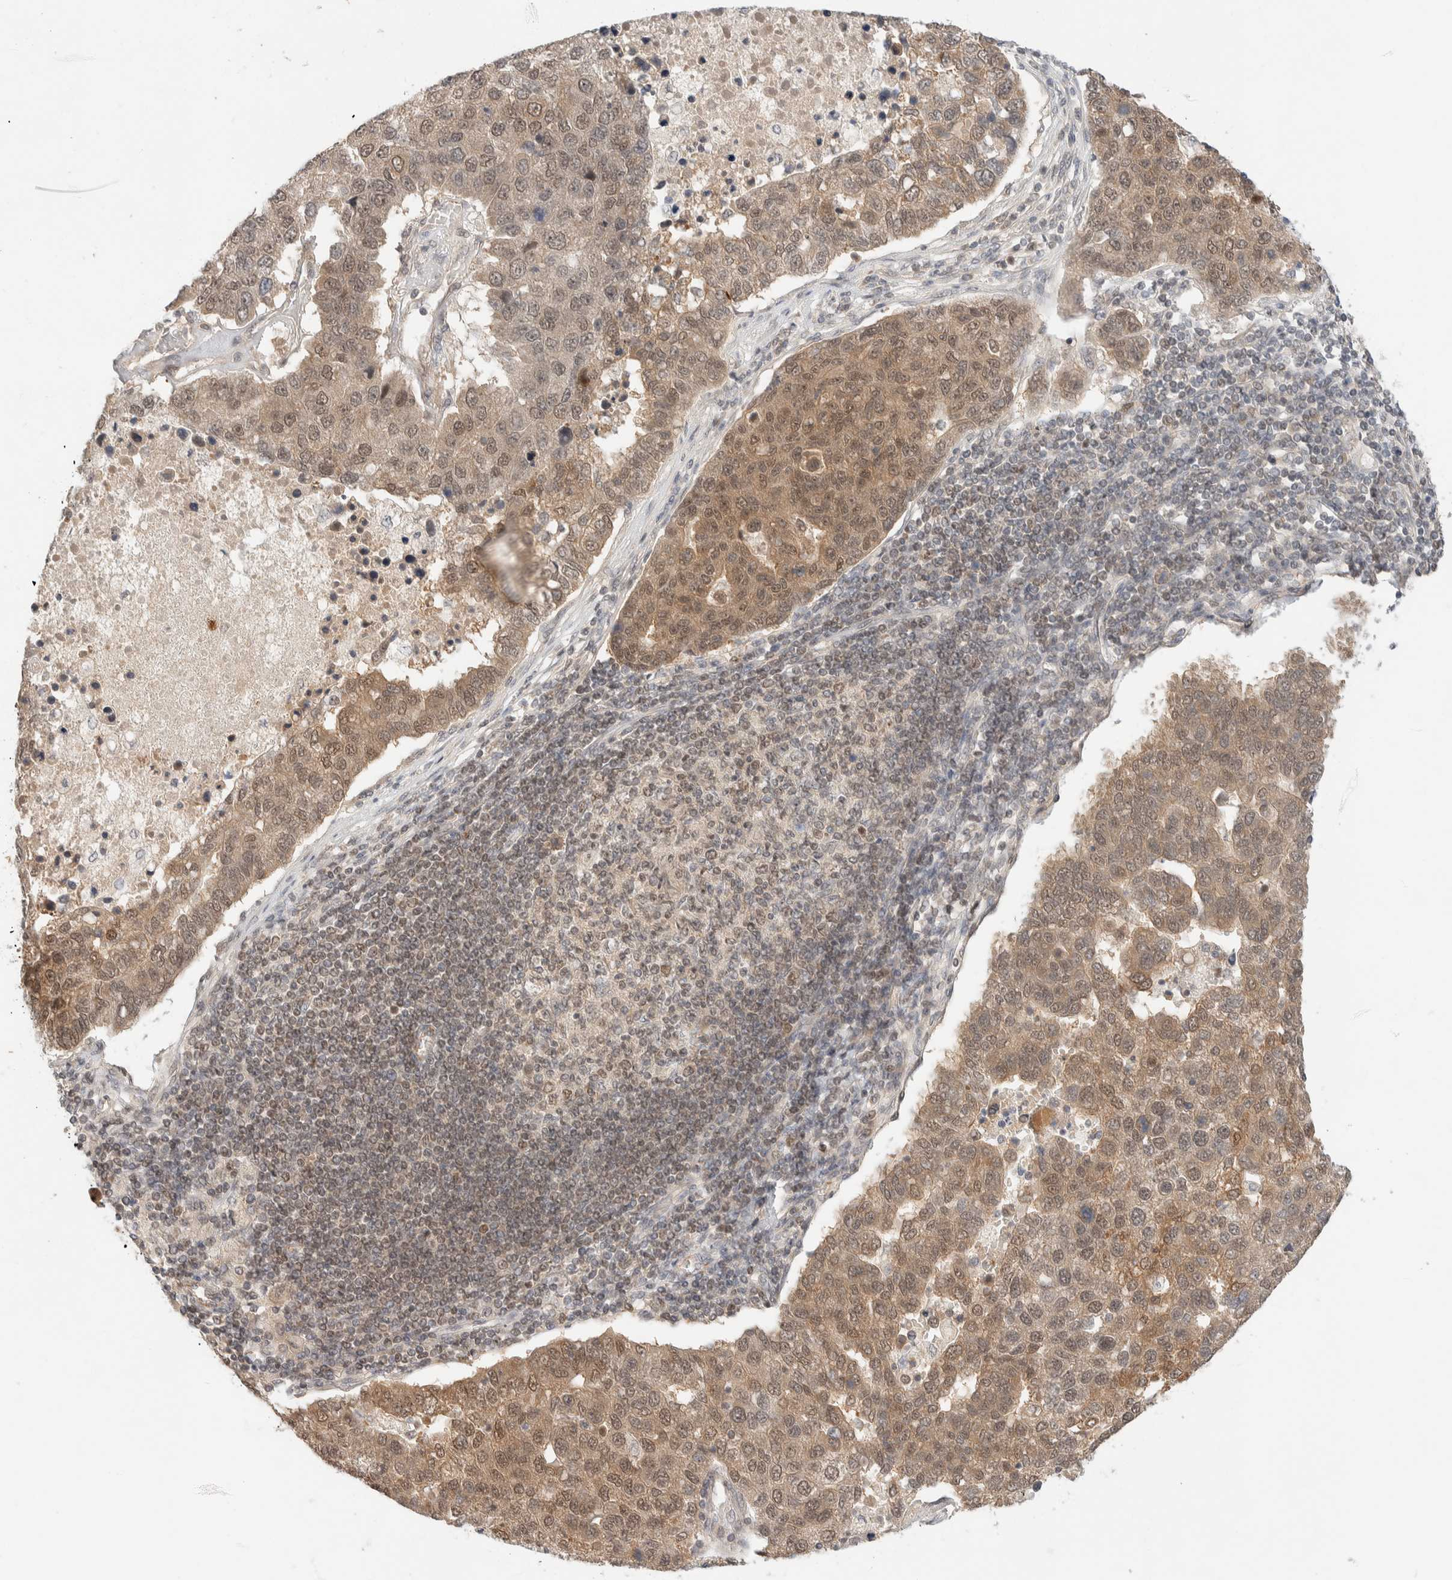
{"staining": {"intensity": "weak", "quantity": ">75%", "location": "cytoplasmic/membranous"}, "tissue": "pancreatic cancer", "cell_type": "Tumor cells", "image_type": "cancer", "snomed": [{"axis": "morphology", "description": "Adenocarcinoma, NOS"}, {"axis": "topography", "description": "Pancreas"}], "caption": "Pancreatic cancer stained for a protein demonstrates weak cytoplasmic/membranous positivity in tumor cells.", "gene": "C8orf76", "patient": {"sex": "female", "age": 61}}